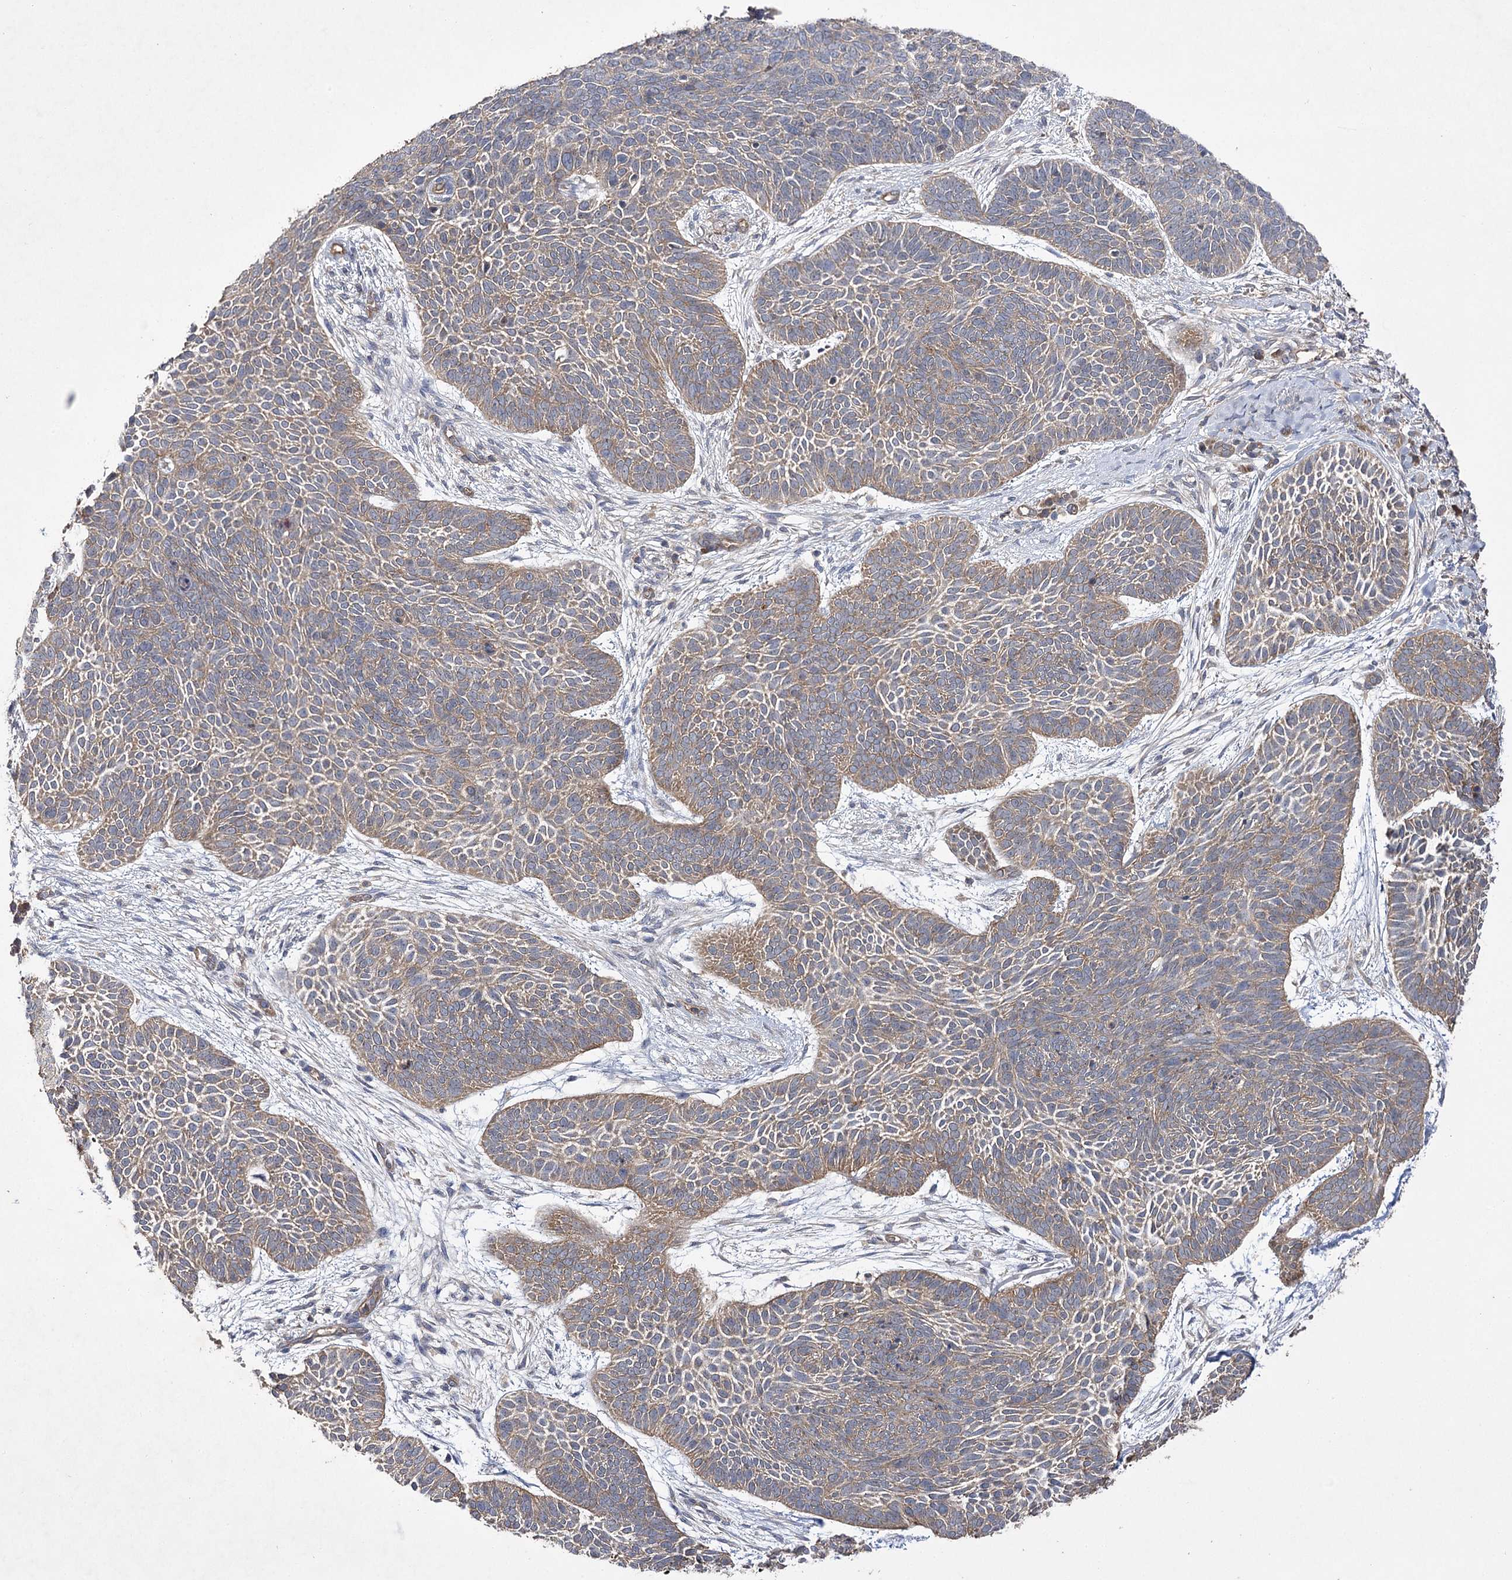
{"staining": {"intensity": "weak", "quantity": ">75%", "location": "cytoplasmic/membranous"}, "tissue": "skin cancer", "cell_type": "Tumor cells", "image_type": "cancer", "snomed": [{"axis": "morphology", "description": "Basal cell carcinoma"}, {"axis": "topography", "description": "Skin"}], "caption": "Skin cancer (basal cell carcinoma) stained for a protein demonstrates weak cytoplasmic/membranous positivity in tumor cells.", "gene": "BCR", "patient": {"sex": "male", "age": 85}}